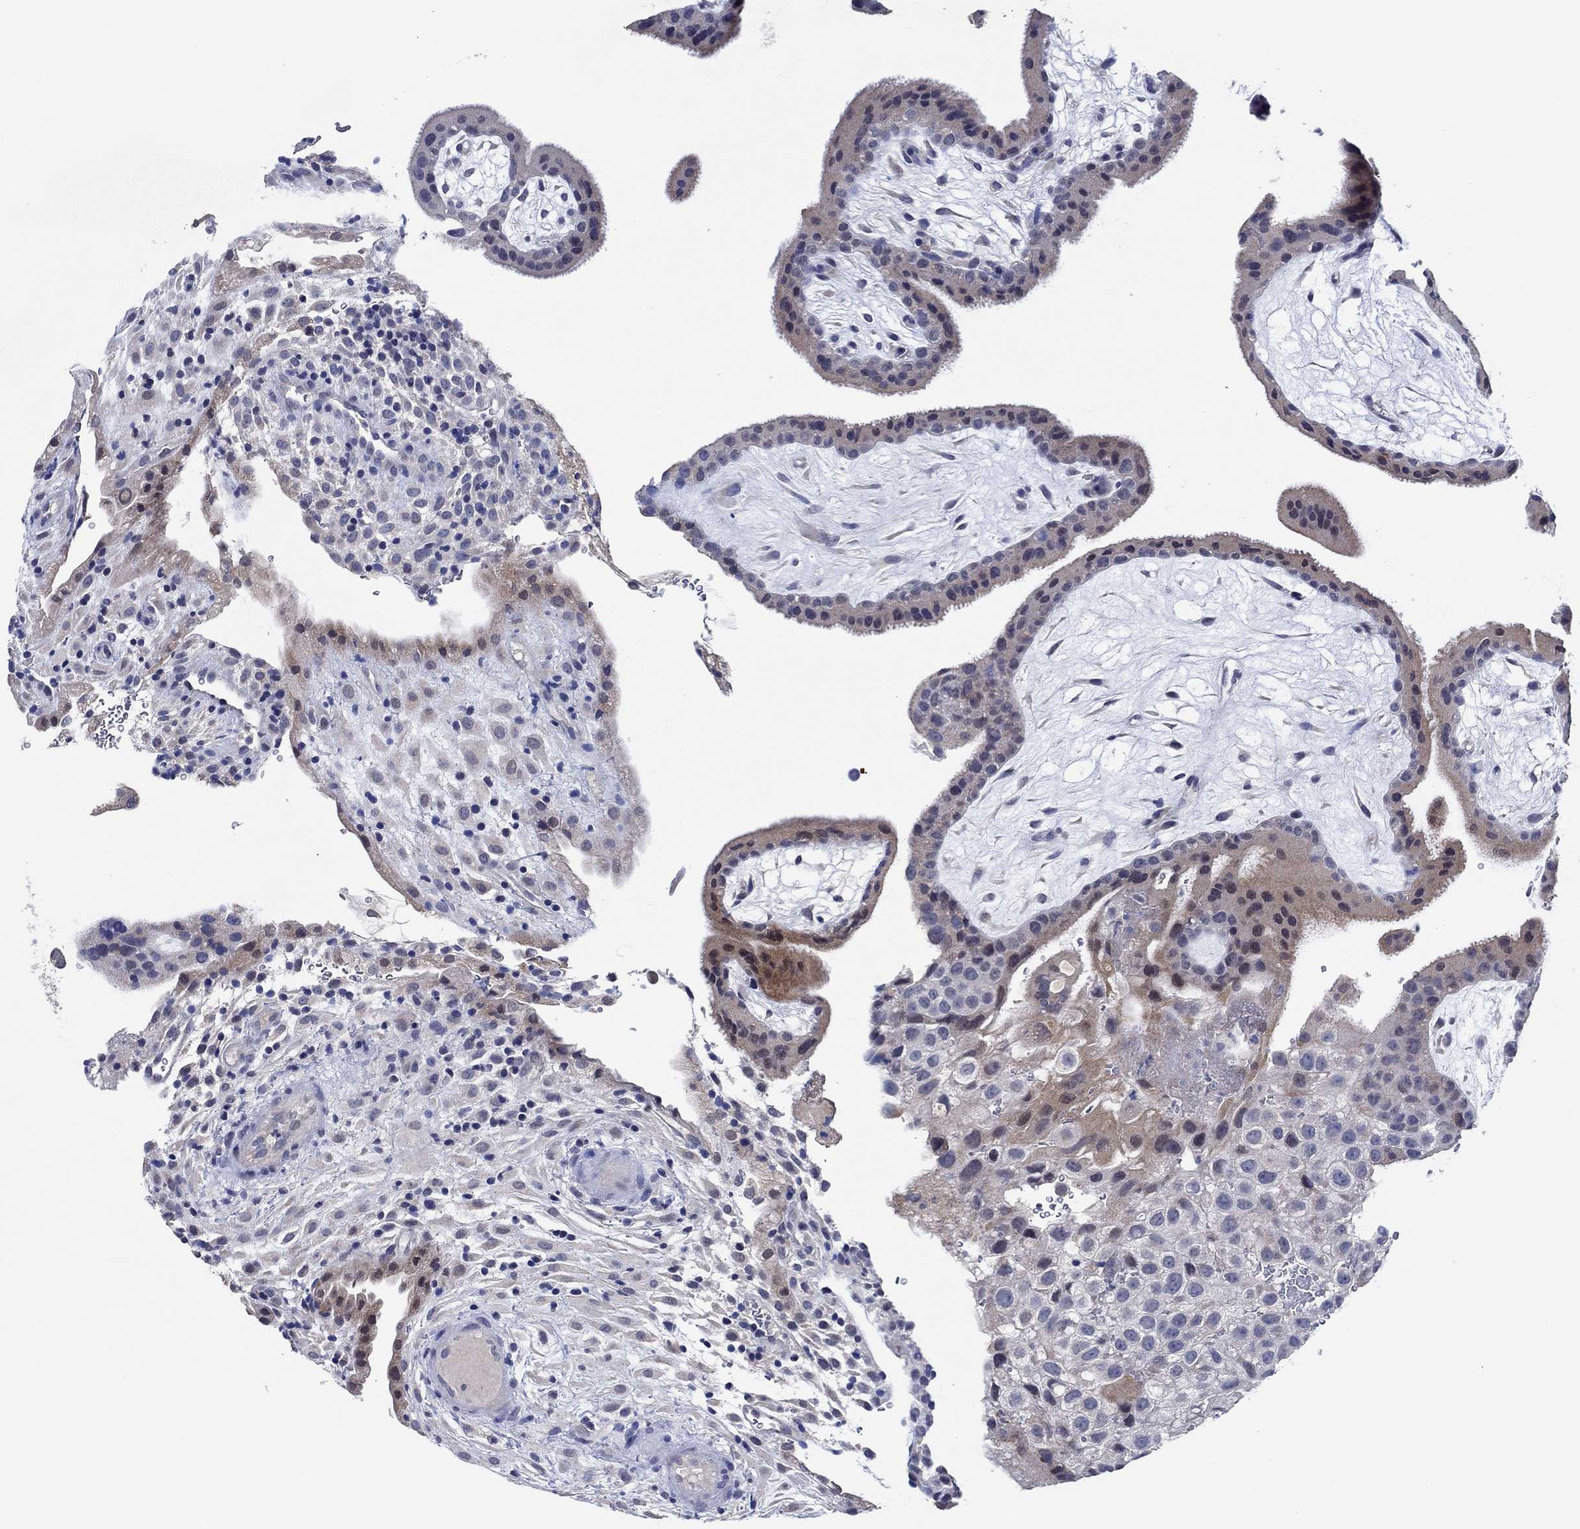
{"staining": {"intensity": "weak", "quantity": "<25%", "location": "cytoplasmic/membranous"}, "tissue": "placenta", "cell_type": "Decidual cells", "image_type": "normal", "snomed": [{"axis": "morphology", "description": "Normal tissue, NOS"}, {"axis": "topography", "description": "Placenta"}], "caption": "A high-resolution image shows immunohistochemistry staining of unremarkable placenta, which displays no significant expression in decidual cells. Brightfield microscopy of immunohistochemistry stained with DAB (brown) and hematoxylin (blue), captured at high magnification.", "gene": "PRRT3", "patient": {"sex": "female", "age": 19}}